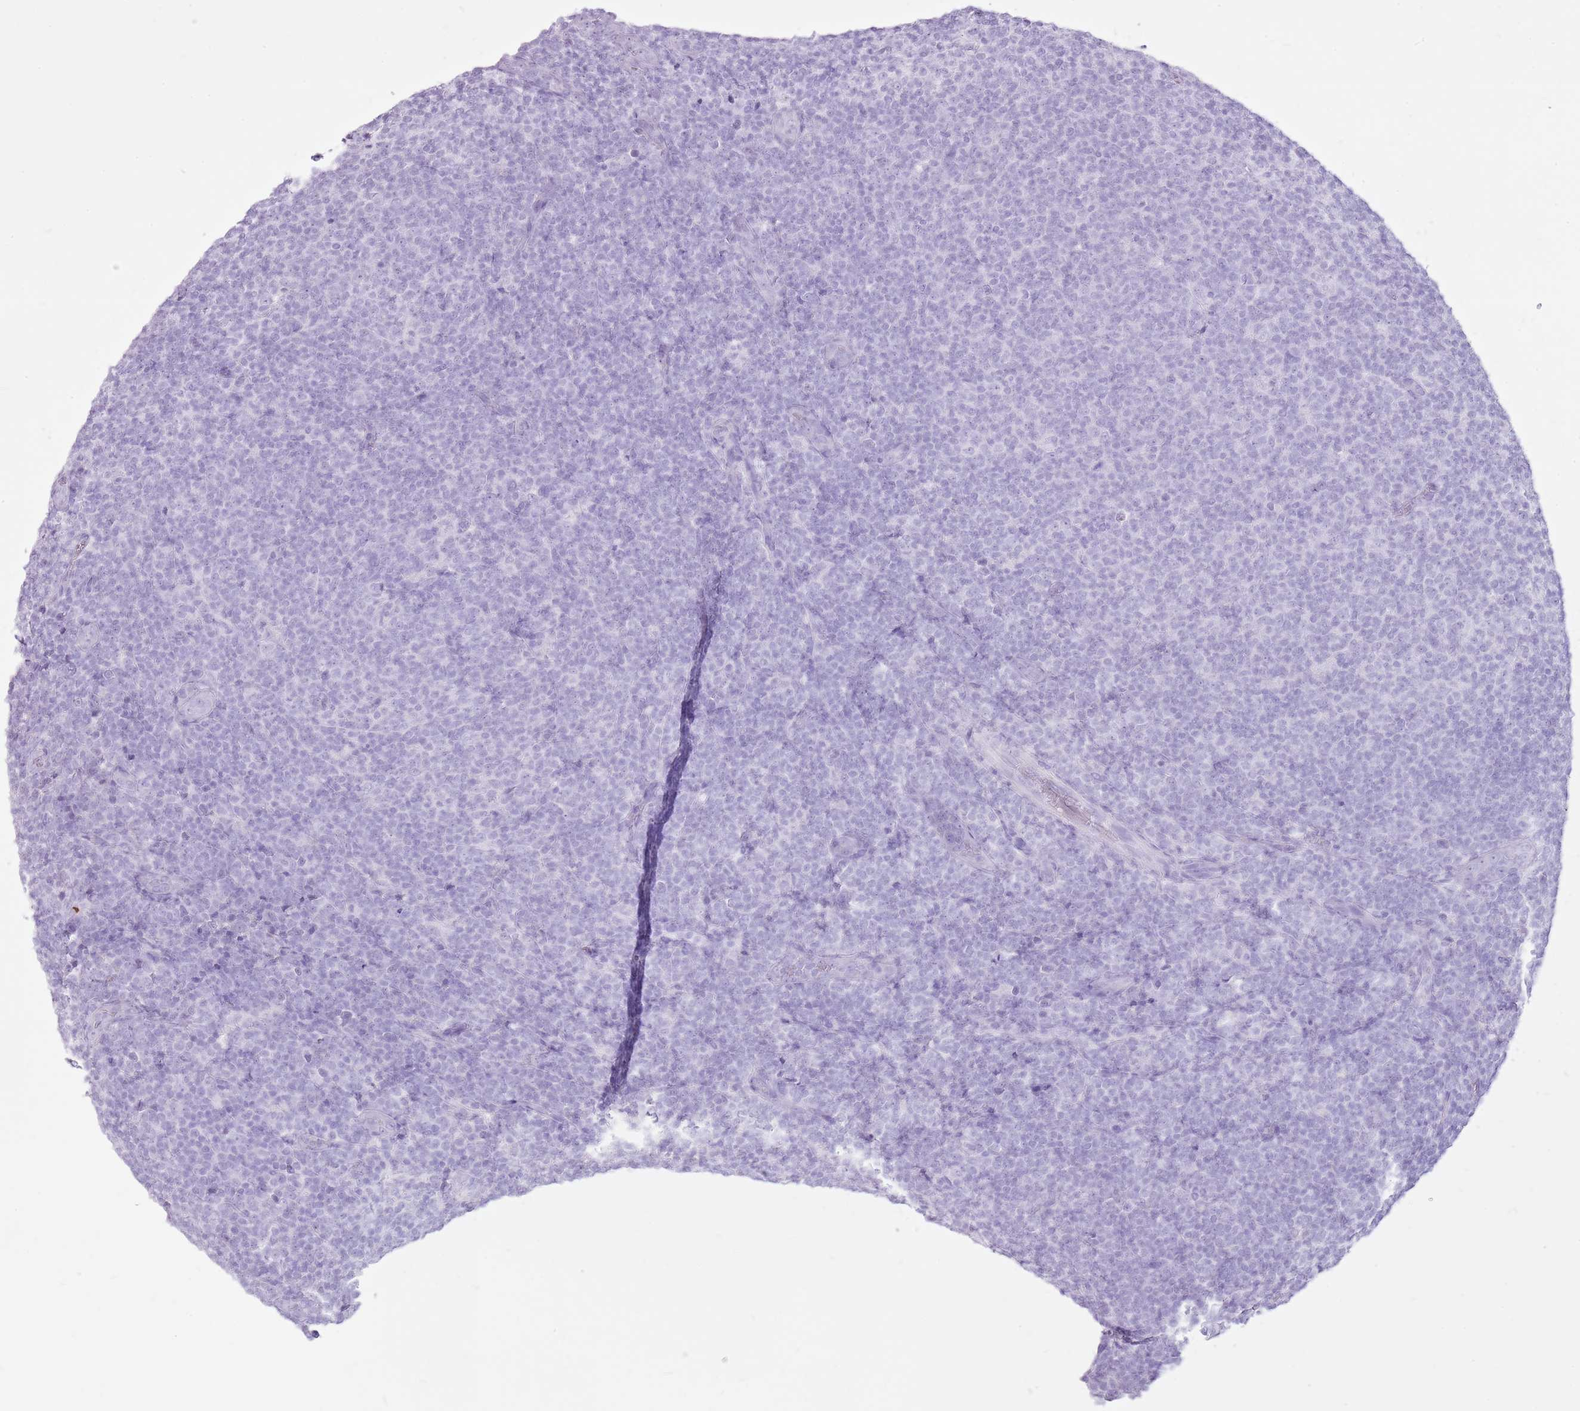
{"staining": {"intensity": "negative", "quantity": "none", "location": "none"}, "tissue": "lymphoma", "cell_type": "Tumor cells", "image_type": "cancer", "snomed": [{"axis": "morphology", "description": "Malignant lymphoma, non-Hodgkin's type, Low grade"}, {"axis": "topography", "description": "Lymph node"}], "caption": "This is an immunohistochemistry (IHC) image of human lymphoma. There is no positivity in tumor cells.", "gene": "CNFN", "patient": {"sex": "male", "age": 66}}